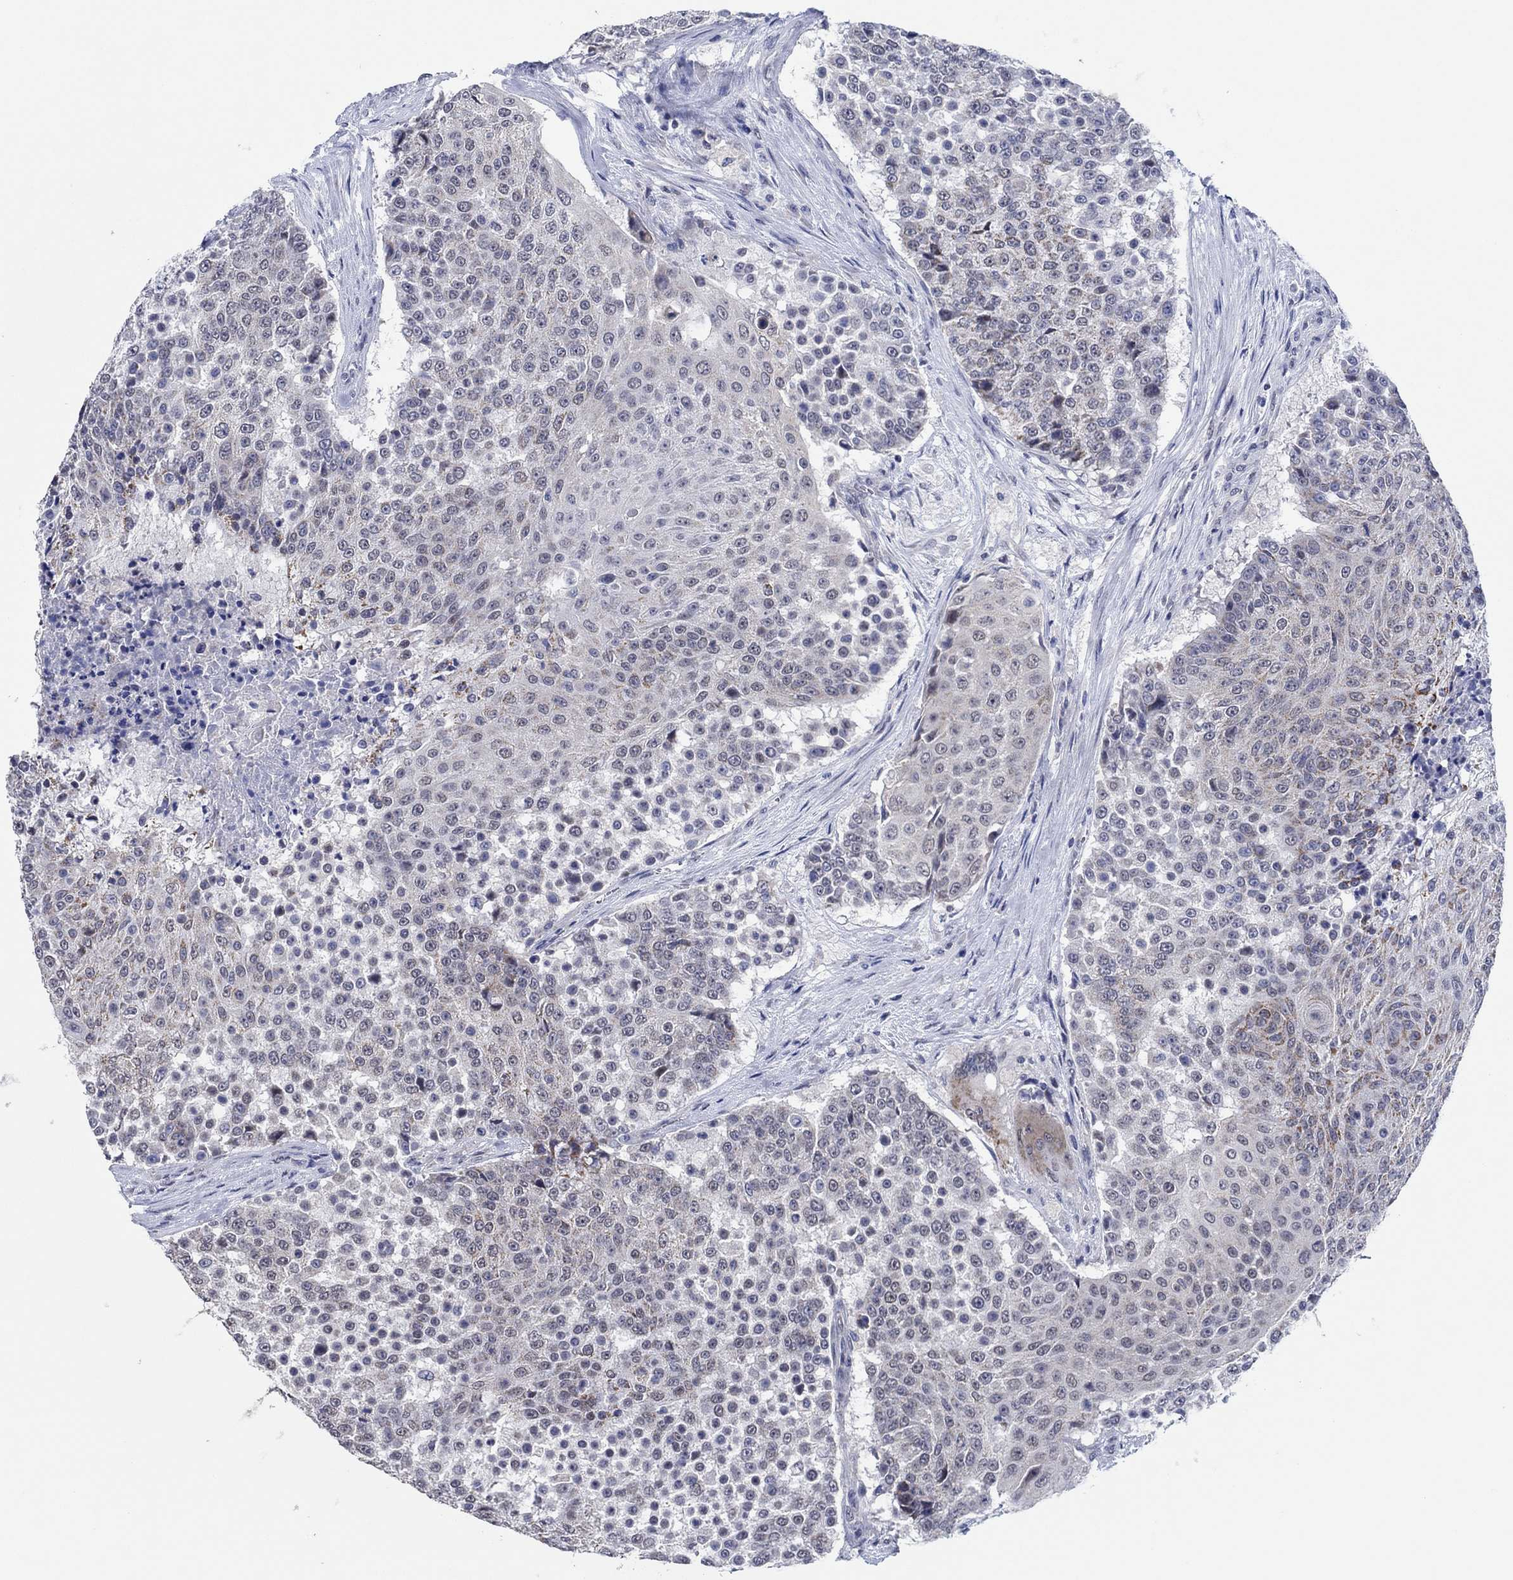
{"staining": {"intensity": "negative", "quantity": "none", "location": "none"}, "tissue": "urothelial cancer", "cell_type": "Tumor cells", "image_type": "cancer", "snomed": [{"axis": "morphology", "description": "Urothelial carcinoma, High grade"}, {"axis": "topography", "description": "Urinary bladder"}], "caption": "The image displays no significant staining in tumor cells of urothelial carcinoma (high-grade).", "gene": "PRRT3", "patient": {"sex": "female", "age": 63}}